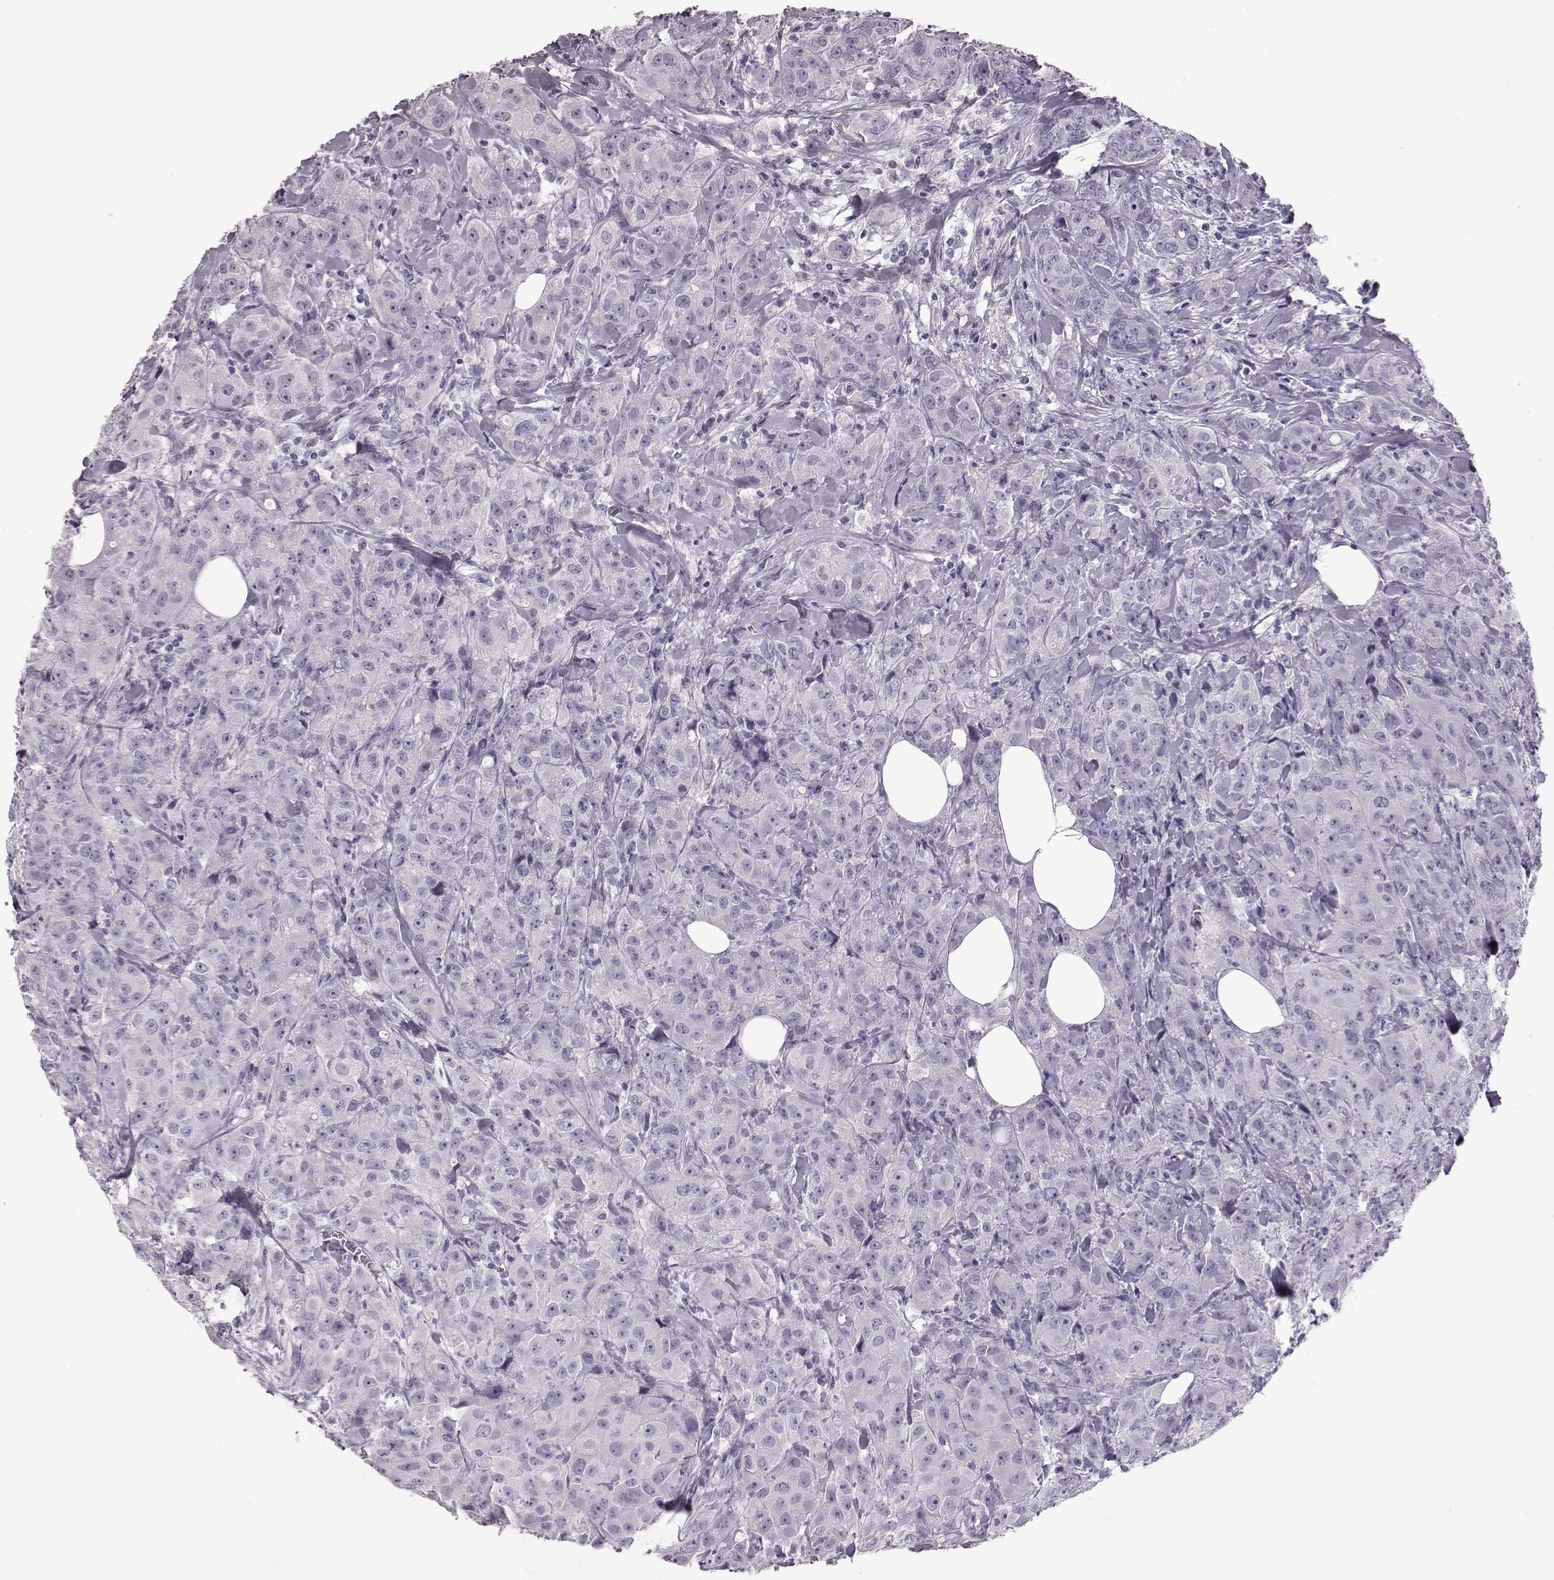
{"staining": {"intensity": "negative", "quantity": "none", "location": "none"}, "tissue": "breast cancer", "cell_type": "Tumor cells", "image_type": "cancer", "snomed": [{"axis": "morphology", "description": "Duct carcinoma"}, {"axis": "topography", "description": "Breast"}], "caption": "Tumor cells are negative for protein expression in human infiltrating ductal carcinoma (breast).", "gene": "TCHHL1", "patient": {"sex": "female", "age": 43}}